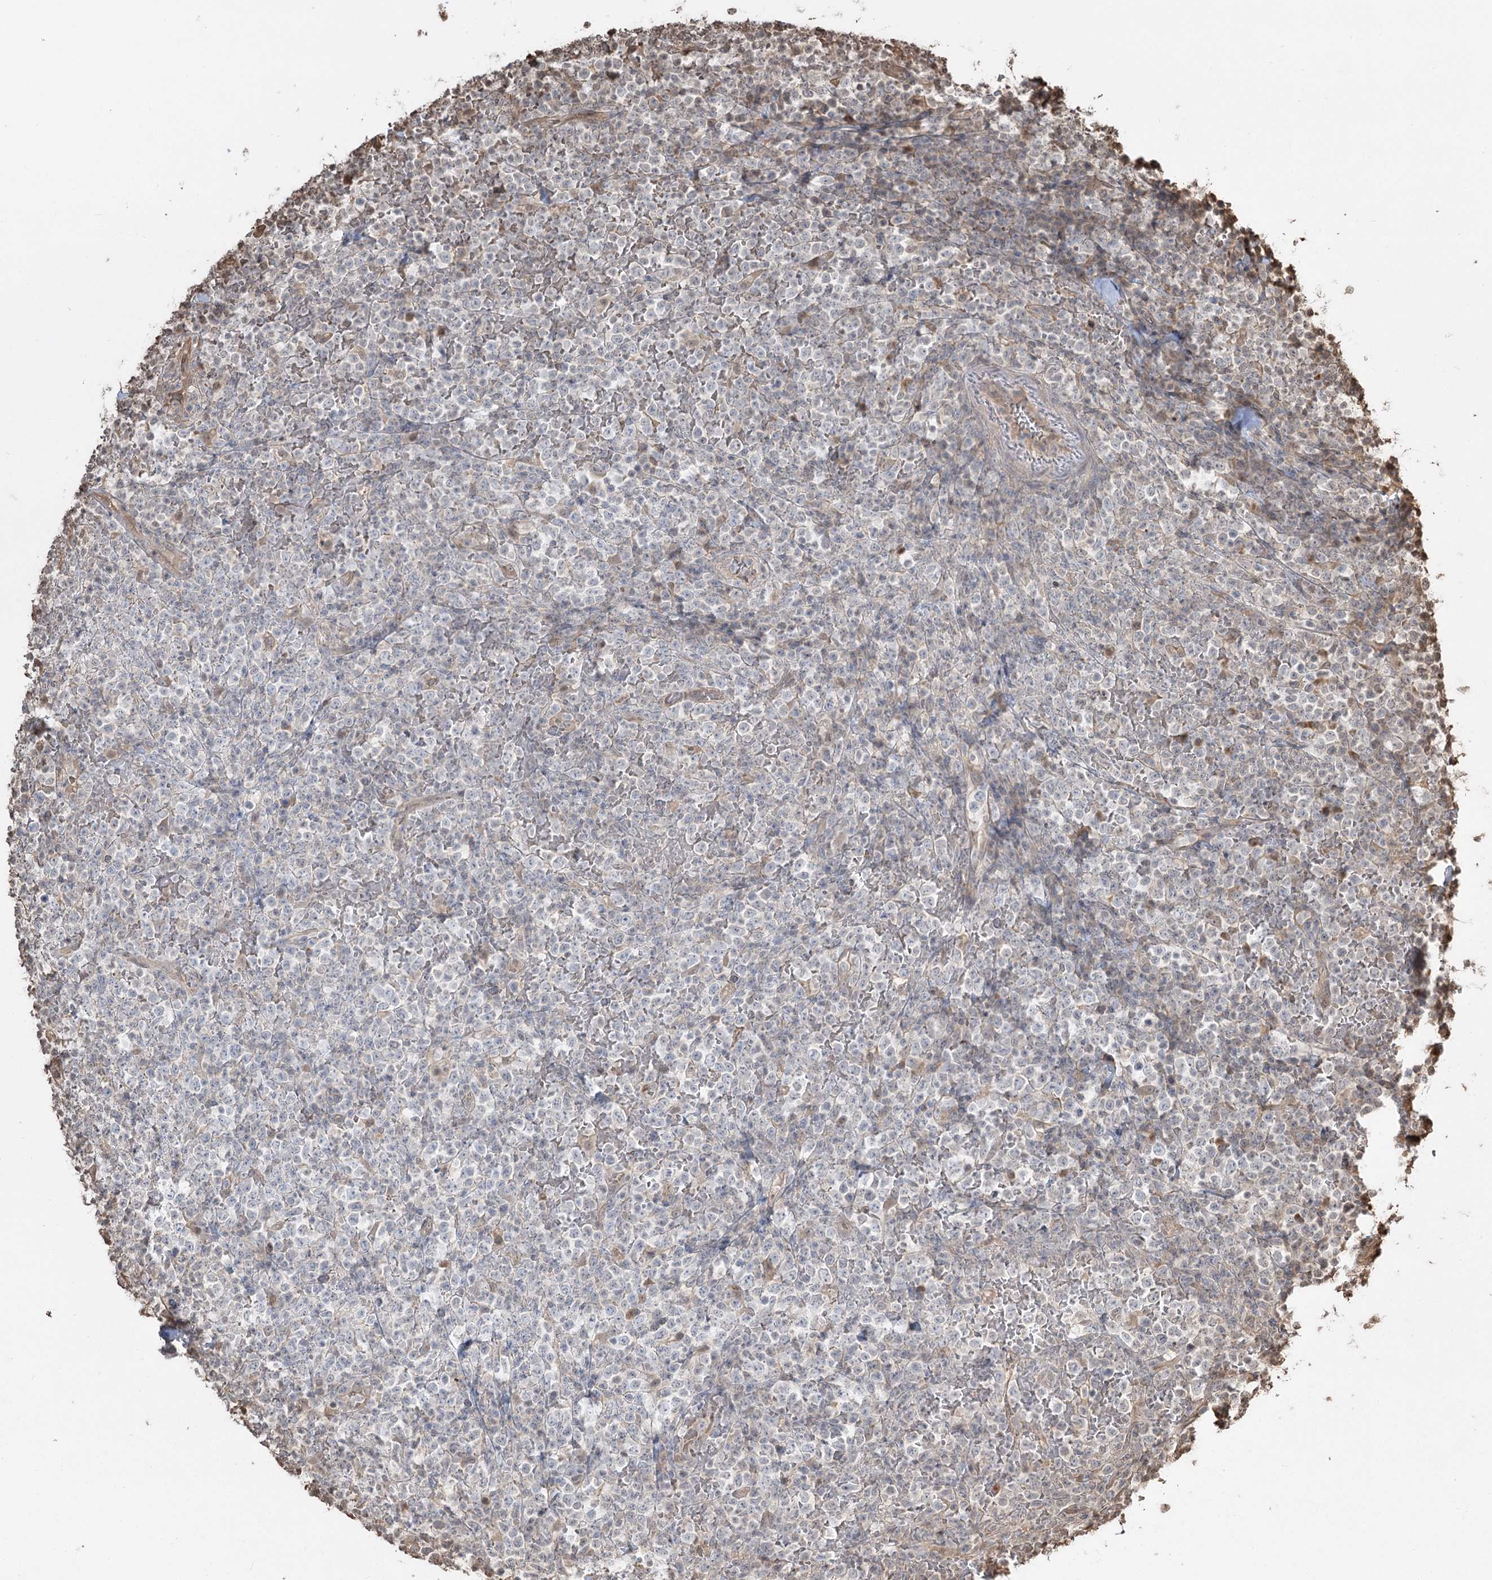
{"staining": {"intensity": "negative", "quantity": "none", "location": "none"}, "tissue": "lymphoma", "cell_type": "Tumor cells", "image_type": "cancer", "snomed": [{"axis": "morphology", "description": "Malignant lymphoma, non-Hodgkin's type, High grade"}, {"axis": "topography", "description": "Colon"}], "caption": "The histopathology image exhibits no staining of tumor cells in malignant lymphoma, non-Hodgkin's type (high-grade).", "gene": "PLCH1", "patient": {"sex": "female", "age": 53}}